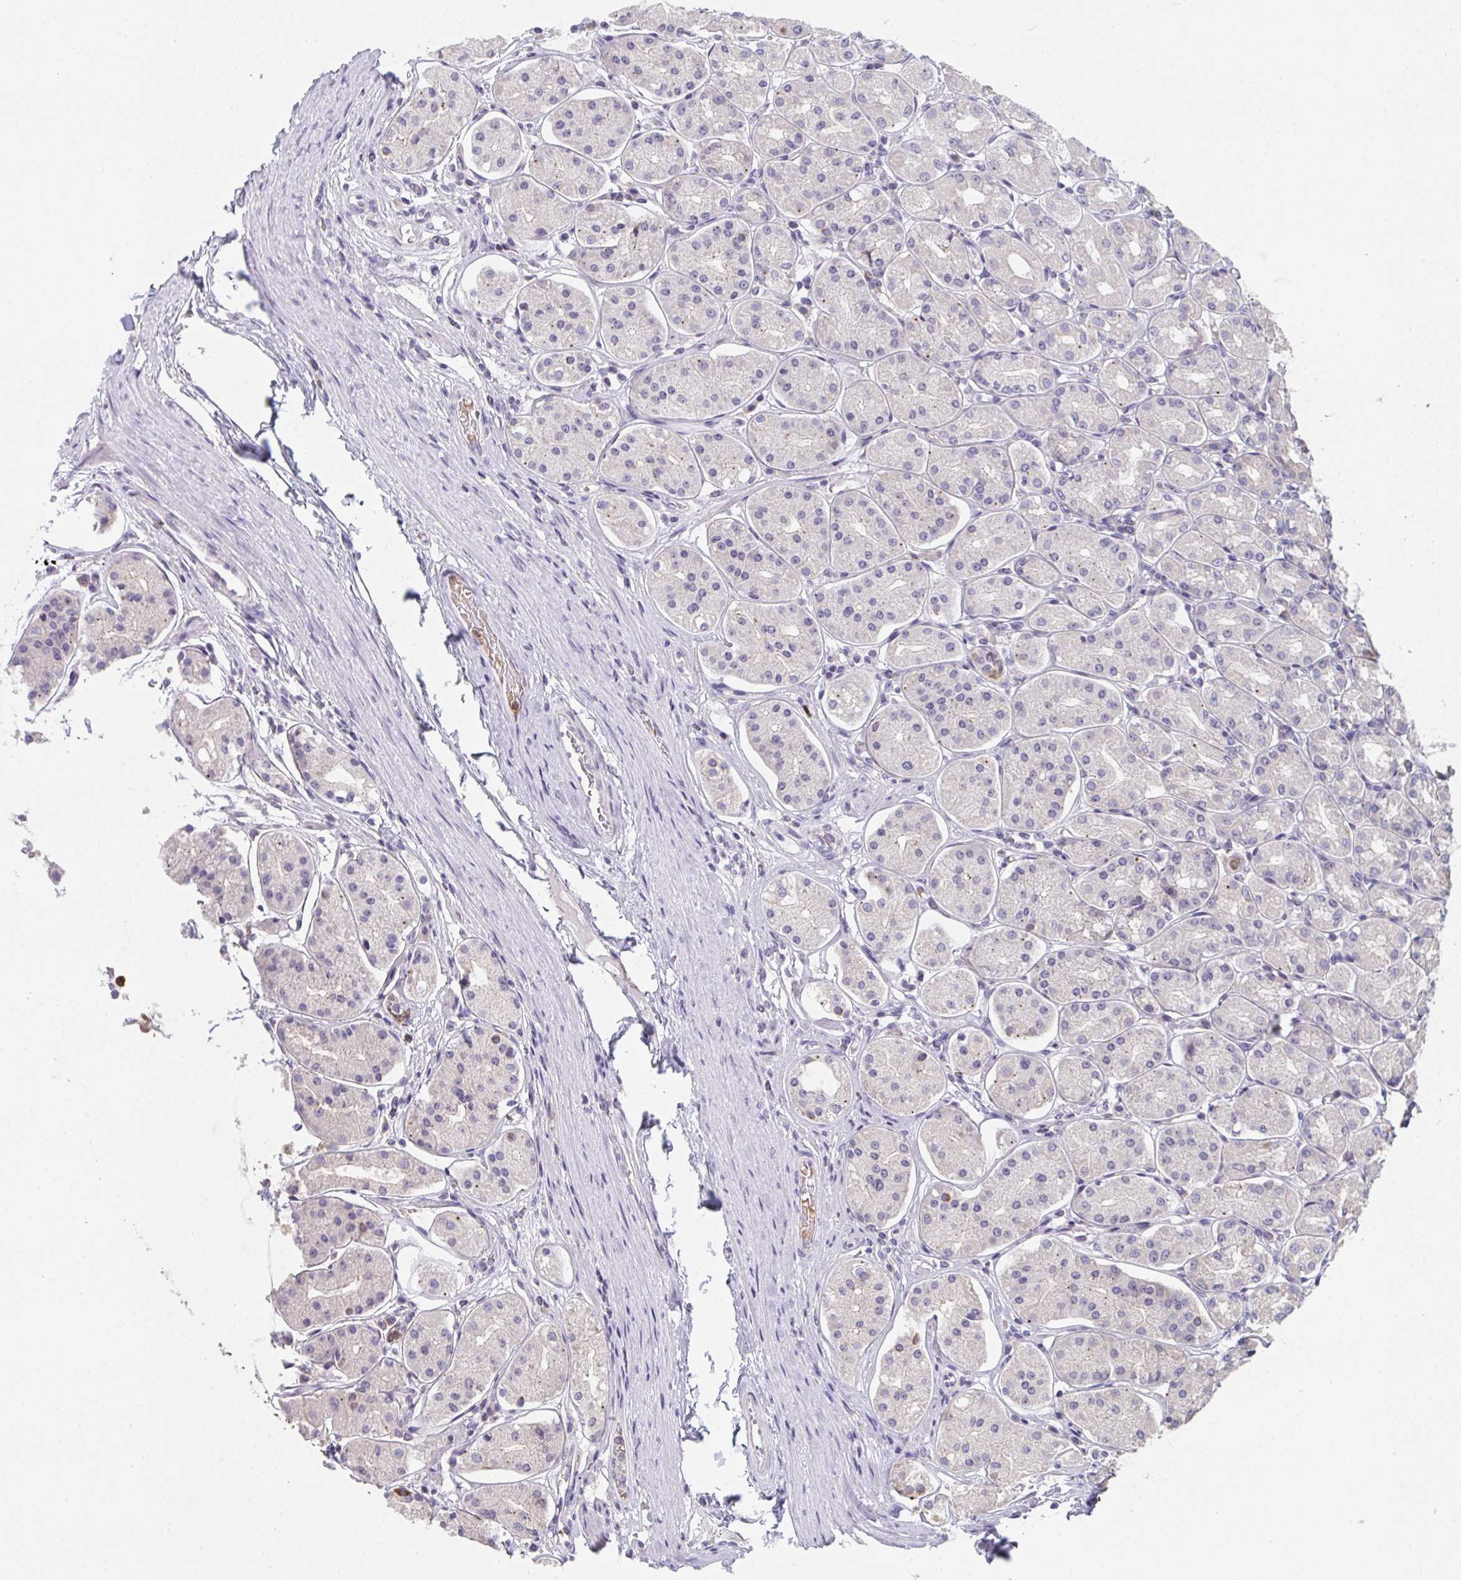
{"staining": {"intensity": "moderate", "quantity": "<25%", "location": "cytoplasmic/membranous"}, "tissue": "stomach", "cell_type": "Glandular cells", "image_type": "normal", "snomed": [{"axis": "morphology", "description": "Normal tissue, NOS"}, {"axis": "topography", "description": "Stomach"}, {"axis": "topography", "description": "Stomach, lower"}], "caption": "A photomicrograph of human stomach stained for a protein demonstrates moderate cytoplasmic/membranous brown staining in glandular cells.", "gene": "RIOK1", "patient": {"sex": "female", "age": 56}}